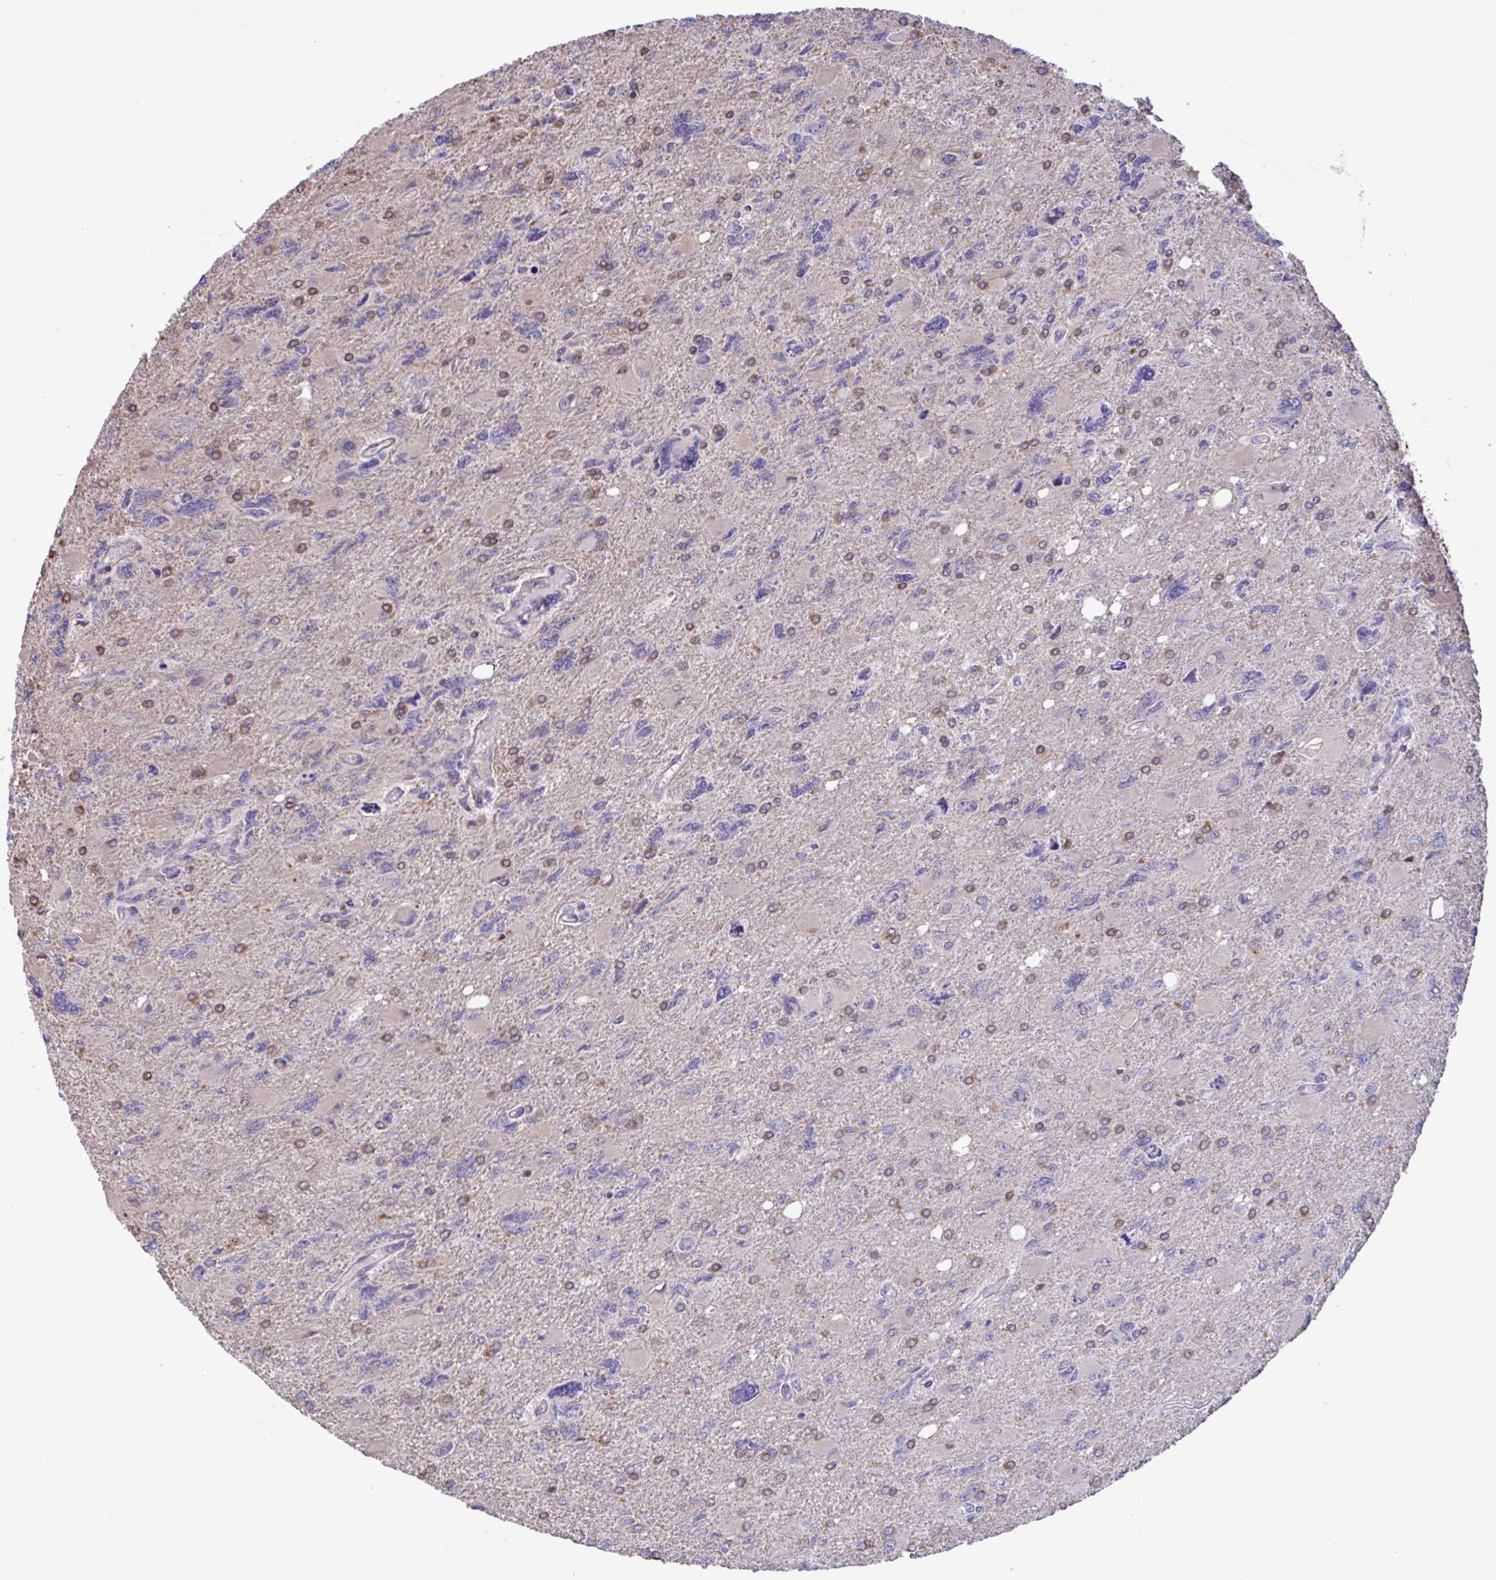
{"staining": {"intensity": "weak", "quantity": "<25%", "location": "cytoplasmic/membranous"}, "tissue": "glioma", "cell_type": "Tumor cells", "image_type": "cancer", "snomed": [{"axis": "morphology", "description": "Glioma, malignant, High grade"}, {"axis": "topography", "description": "Brain"}], "caption": "Tumor cells are negative for protein expression in human glioma.", "gene": "PLCD4", "patient": {"sex": "male", "age": 67}}